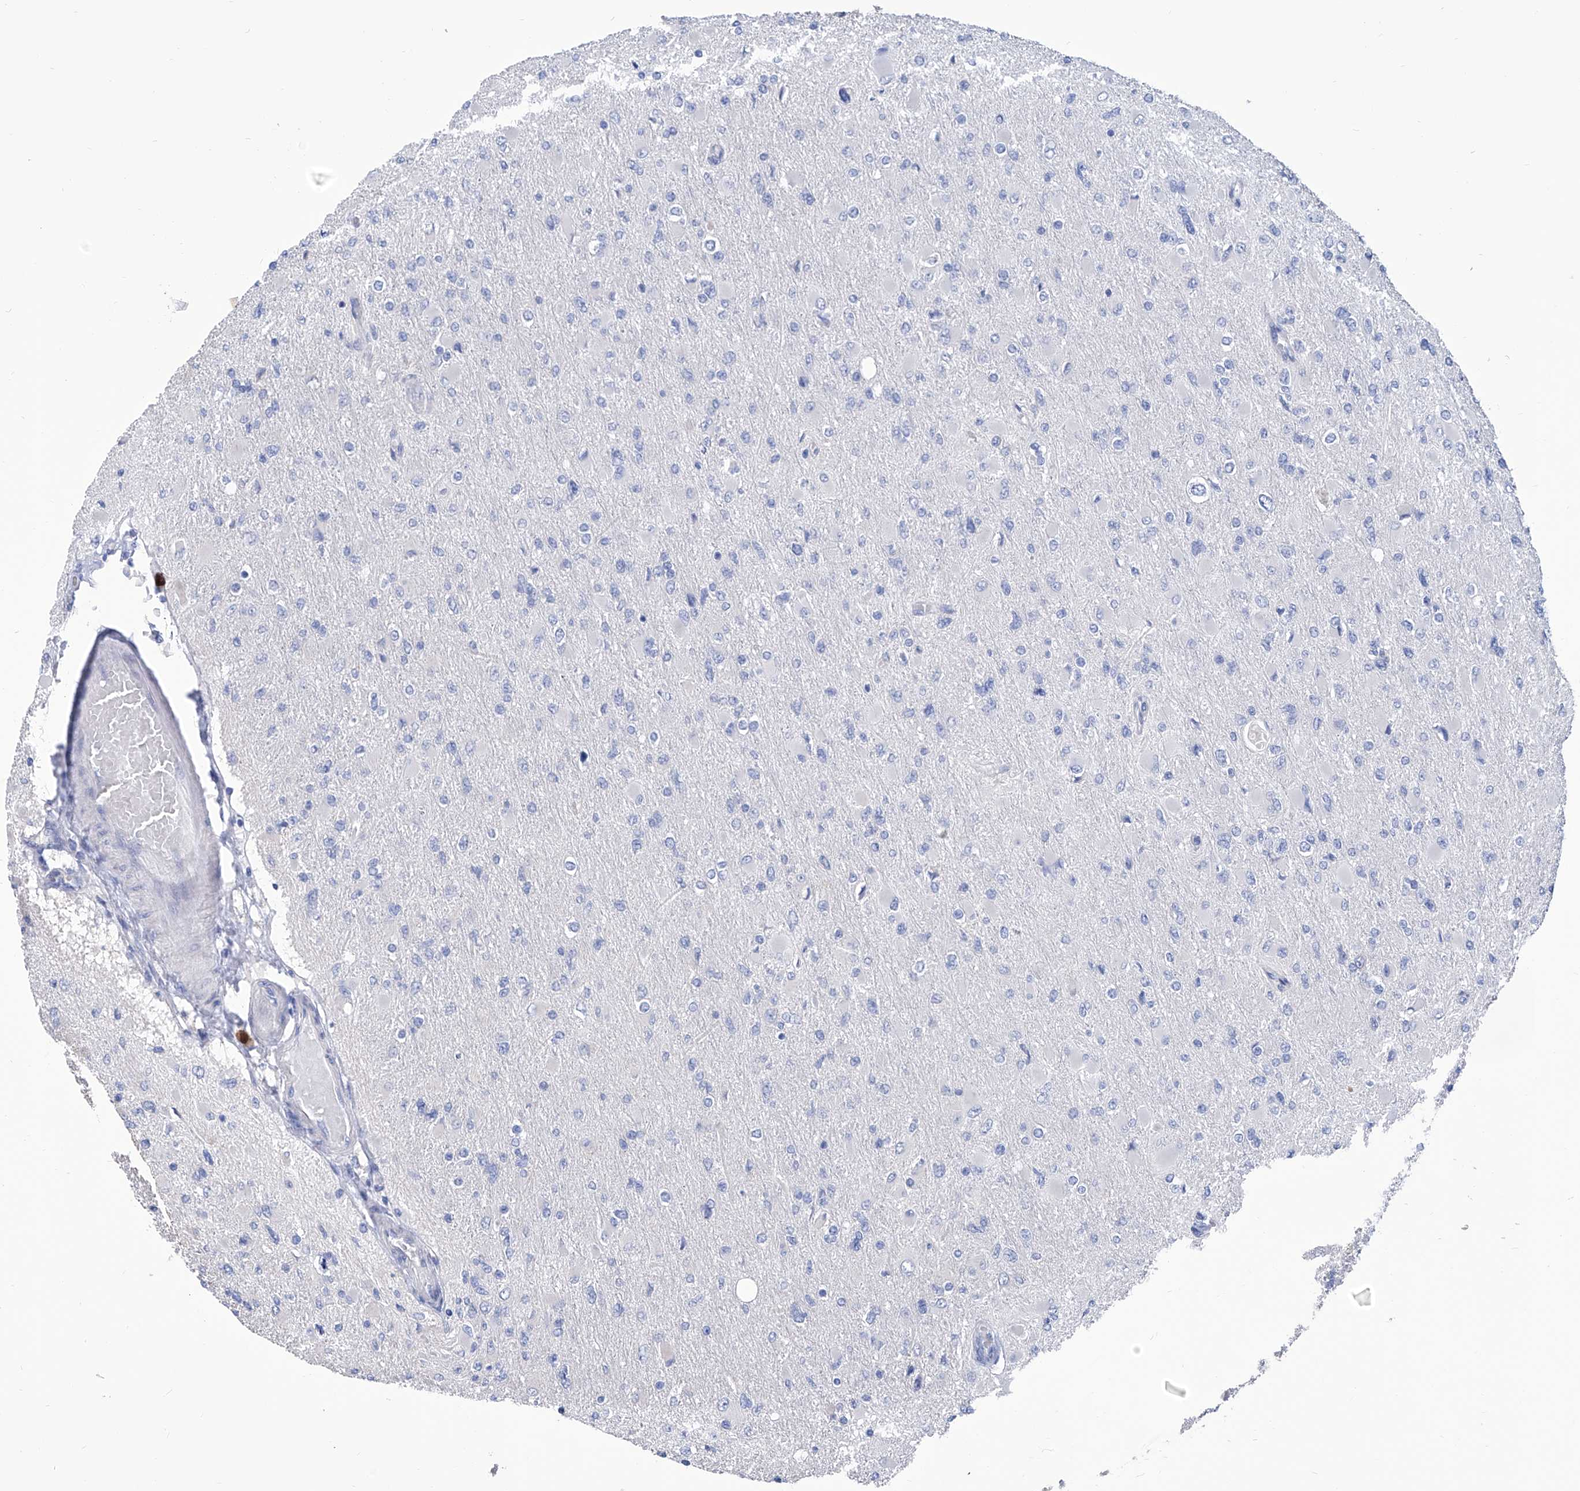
{"staining": {"intensity": "negative", "quantity": "none", "location": "none"}, "tissue": "glioma", "cell_type": "Tumor cells", "image_type": "cancer", "snomed": [{"axis": "morphology", "description": "Glioma, malignant, High grade"}, {"axis": "topography", "description": "Cerebral cortex"}], "caption": "Human glioma stained for a protein using IHC displays no staining in tumor cells.", "gene": "SMS", "patient": {"sex": "female", "age": 36}}